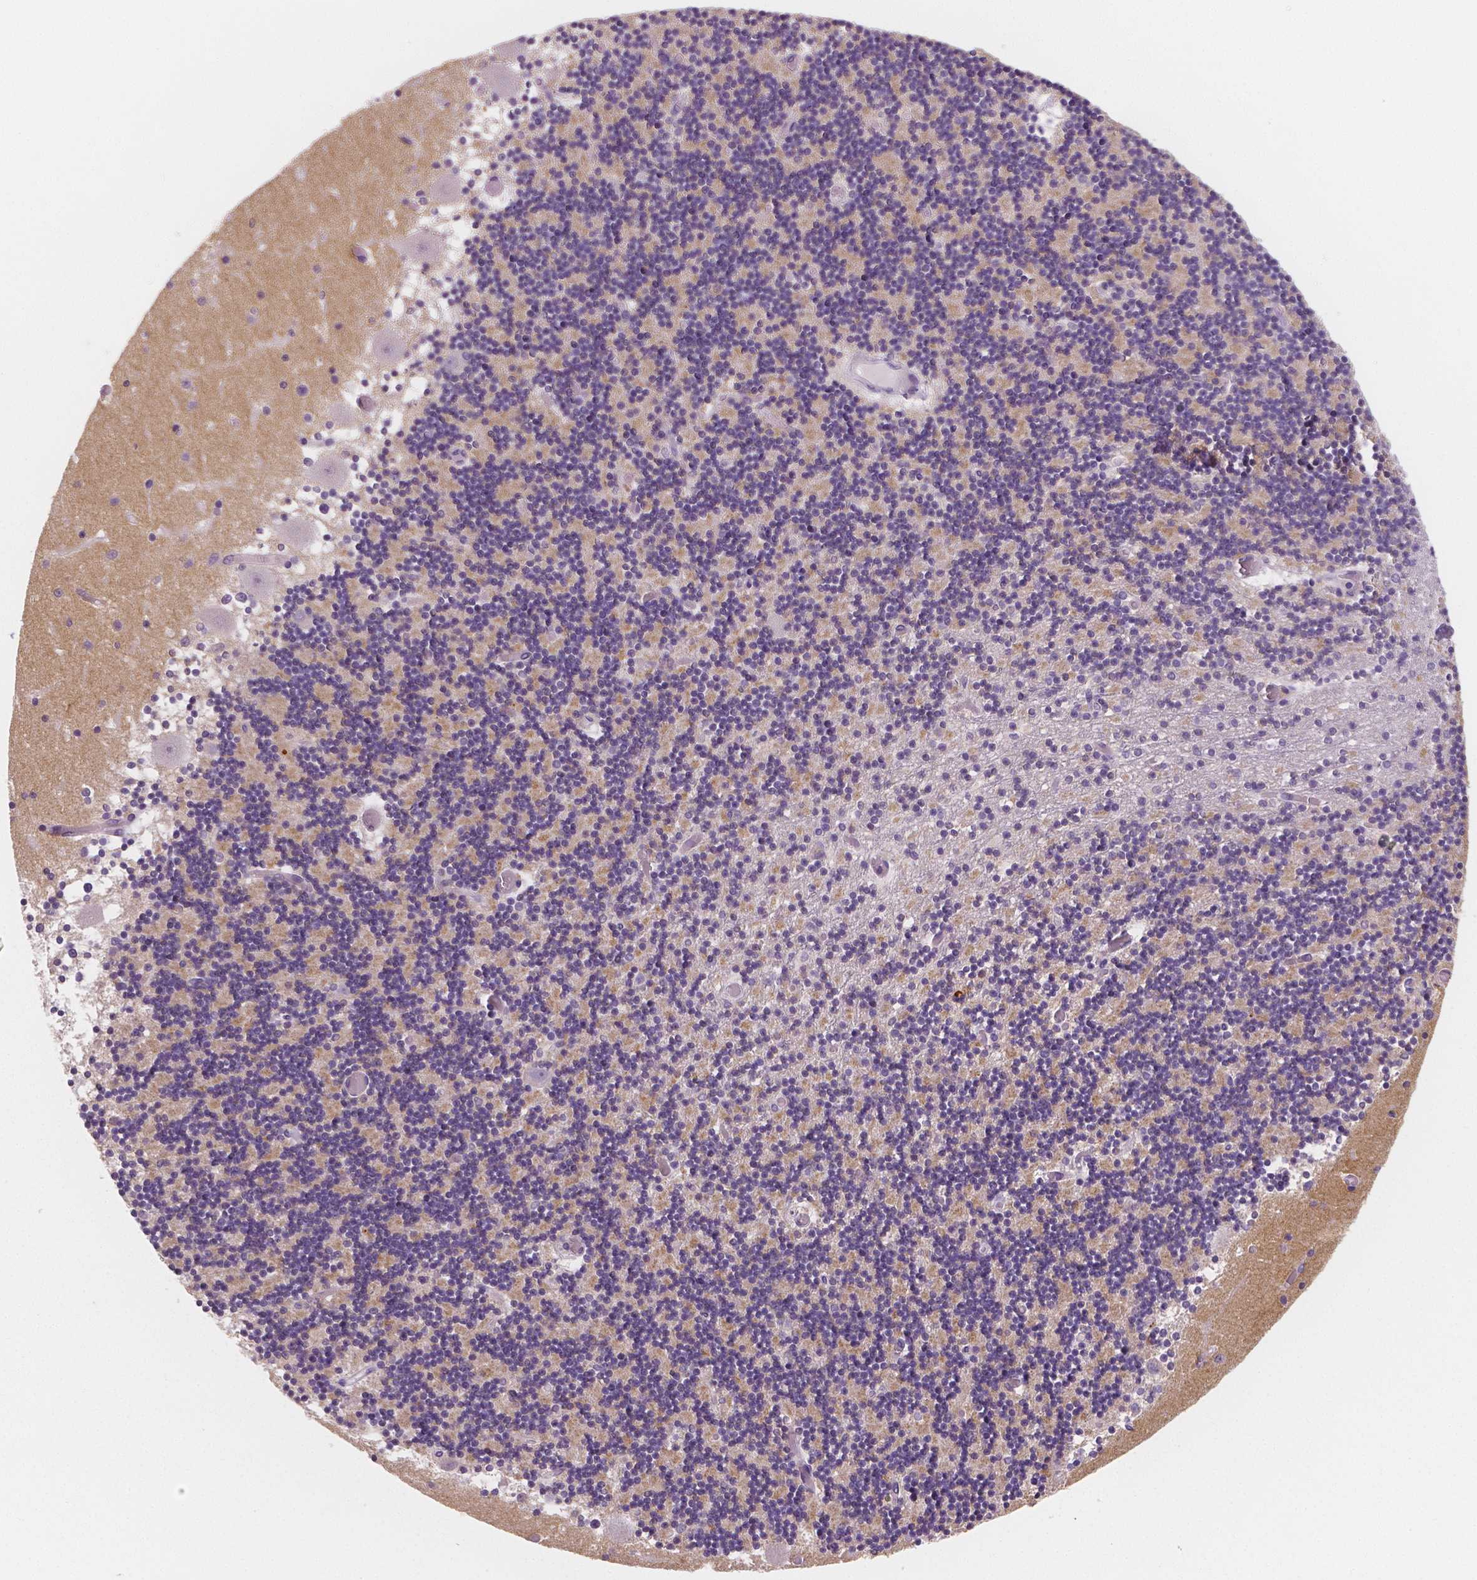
{"staining": {"intensity": "moderate", "quantity": "25%-75%", "location": "cytoplasmic/membranous"}, "tissue": "cerebellum", "cell_type": "Cells in granular layer", "image_type": "normal", "snomed": [{"axis": "morphology", "description": "Normal tissue, NOS"}, {"axis": "topography", "description": "Cerebellum"}], "caption": "Cells in granular layer show medium levels of moderate cytoplasmic/membranous positivity in approximately 25%-75% of cells in normal human cerebellum.", "gene": "TSPAN7", "patient": {"sex": "female", "age": 28}}